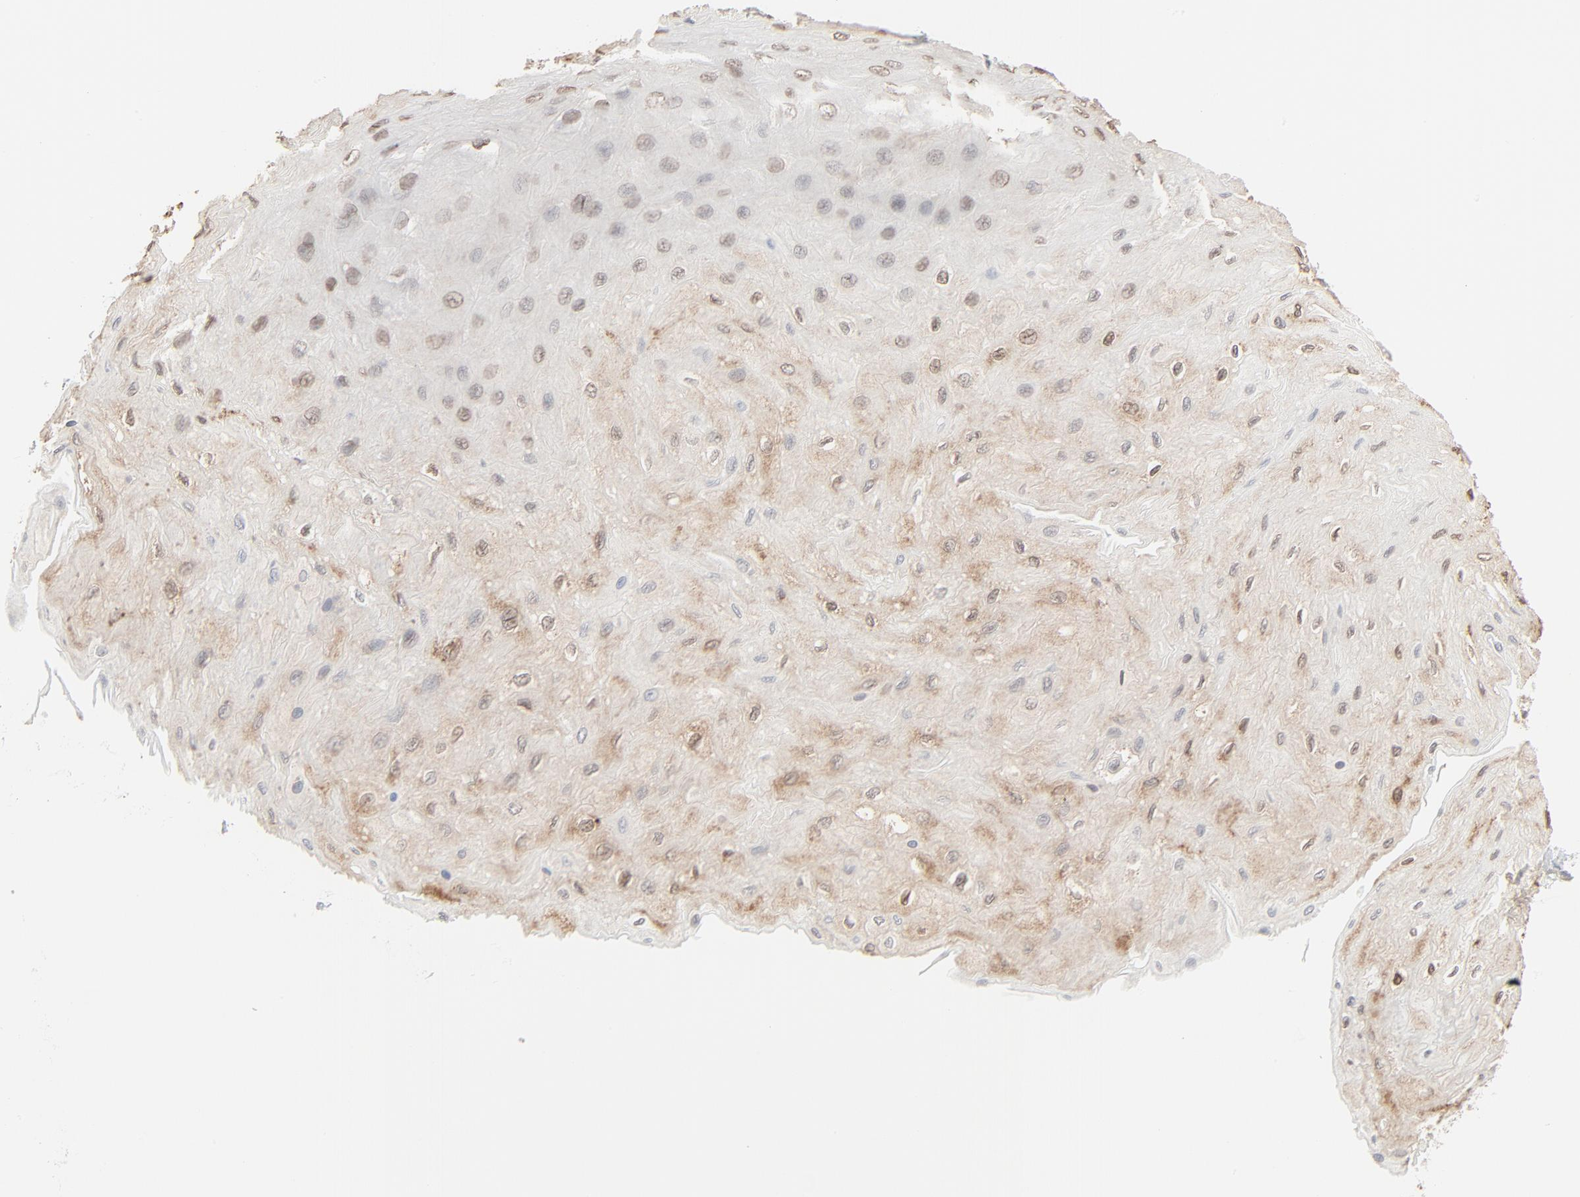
{"staining": {"intensity": "weak", "quantity": "25%-75%", "location": "cytoplasmic/membranous,nuclear"}, "tissue": "esophagus", "cell_type": "Squamous epithelial cells", "image_type": "normal", "snomed": [{"axis": "morphology", "description": "Normal tissue, NOS"}, {"axis": "topography", "description": "Esophagus"}], "caption": "A histopathology image showing weak cytoplasmic/membranous,nuclear expression in approximately 25%-75% of squamous epithelial cells in normal esophagus, as visualized by brown immunohistochemical staining.", "gene": "MAD1L1", "patient": {"sex": "female", "age": 72}}